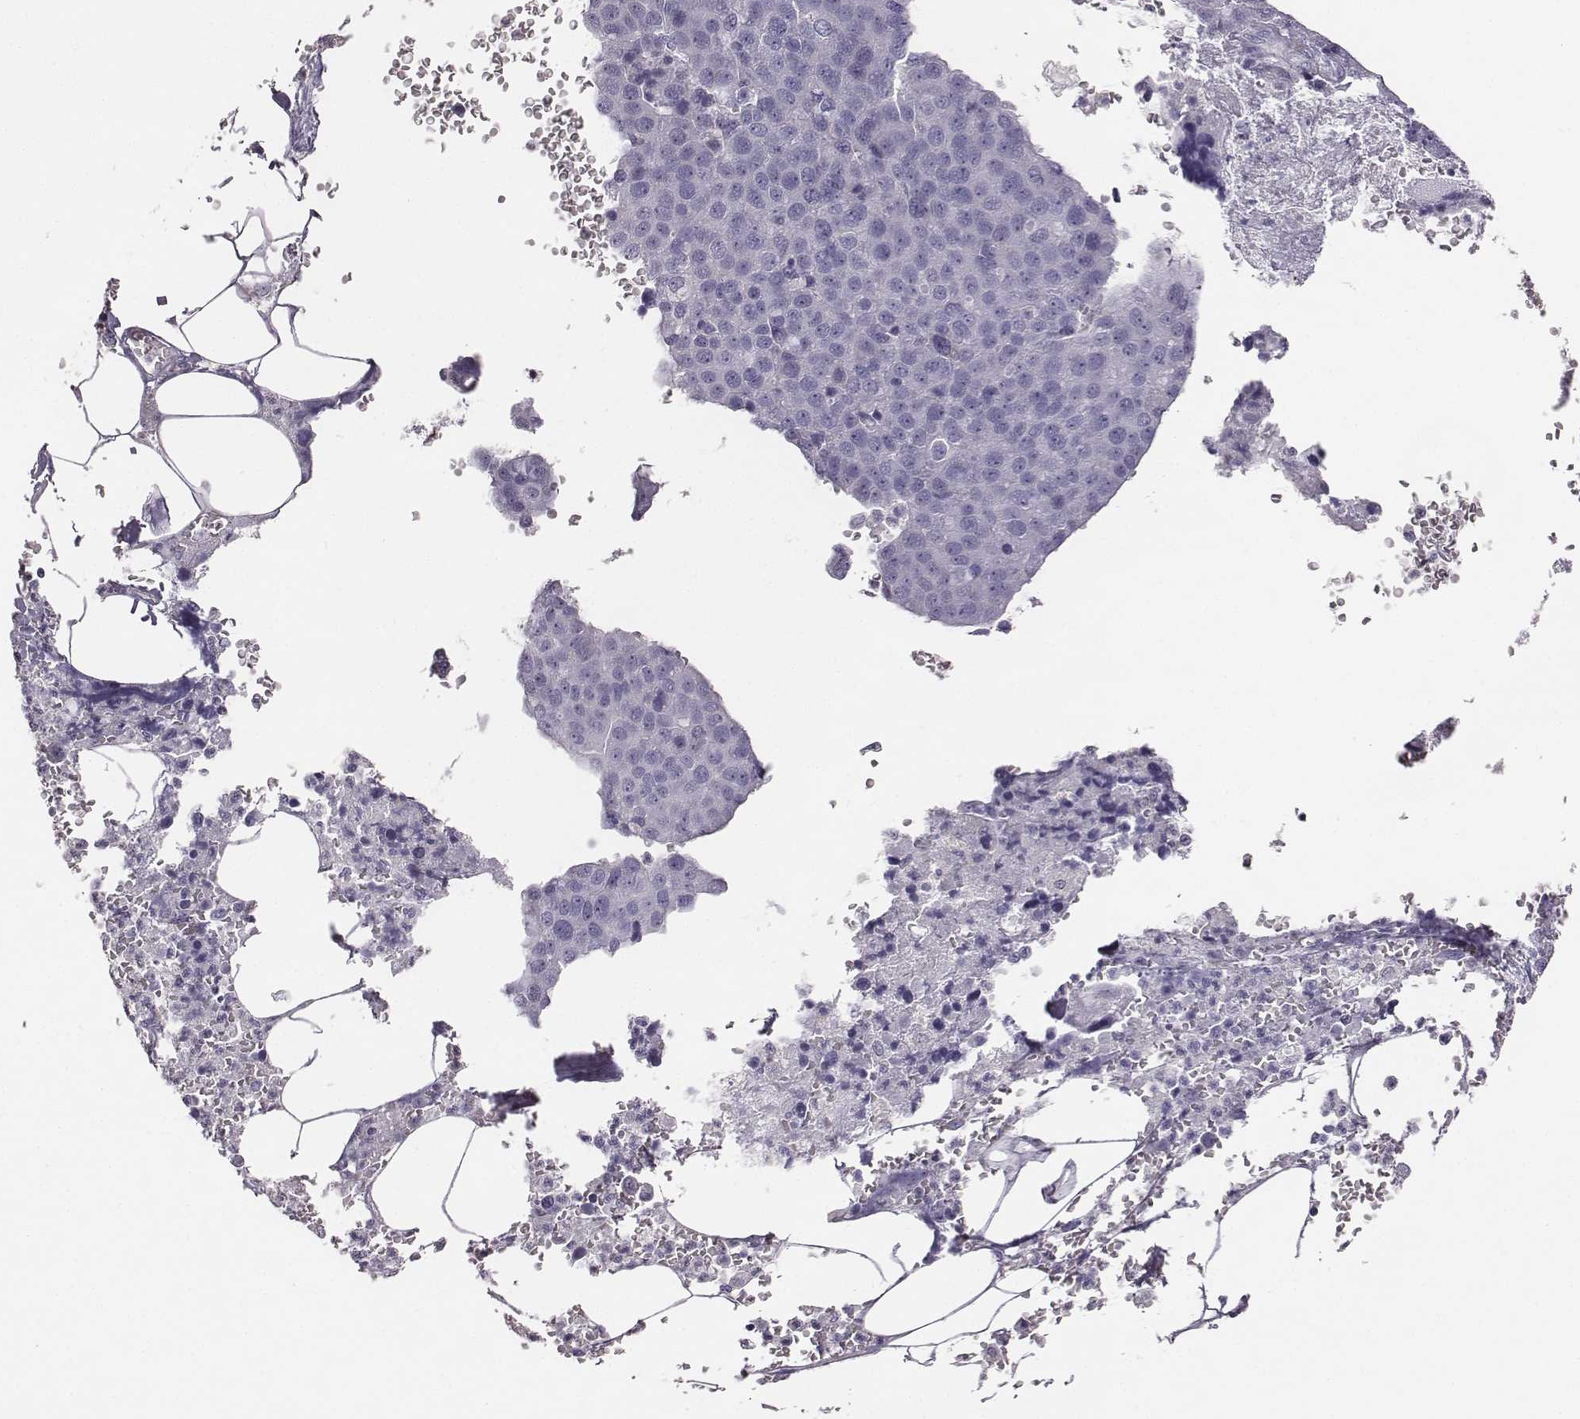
{"staining": {"intensity": "negative", "quantity": "none", "location": "none"}, "tissue": "pancreatic cancer", "cell_type": "Tumor cells", "image_type": "cancer", "snomed": [{"axis": "morphology", "description": "Adenocarcinoma, NOS"}, {"axis": "topography", "description": "Pancreas"}], "caption": "Immunohistochemical staining of human pancreatic cancer shows no significant positivity in tumor cells. (DAB IHC, high magnification).", "gene": "GUCA1A", "patient": {"sex": "female", "age": 61}}